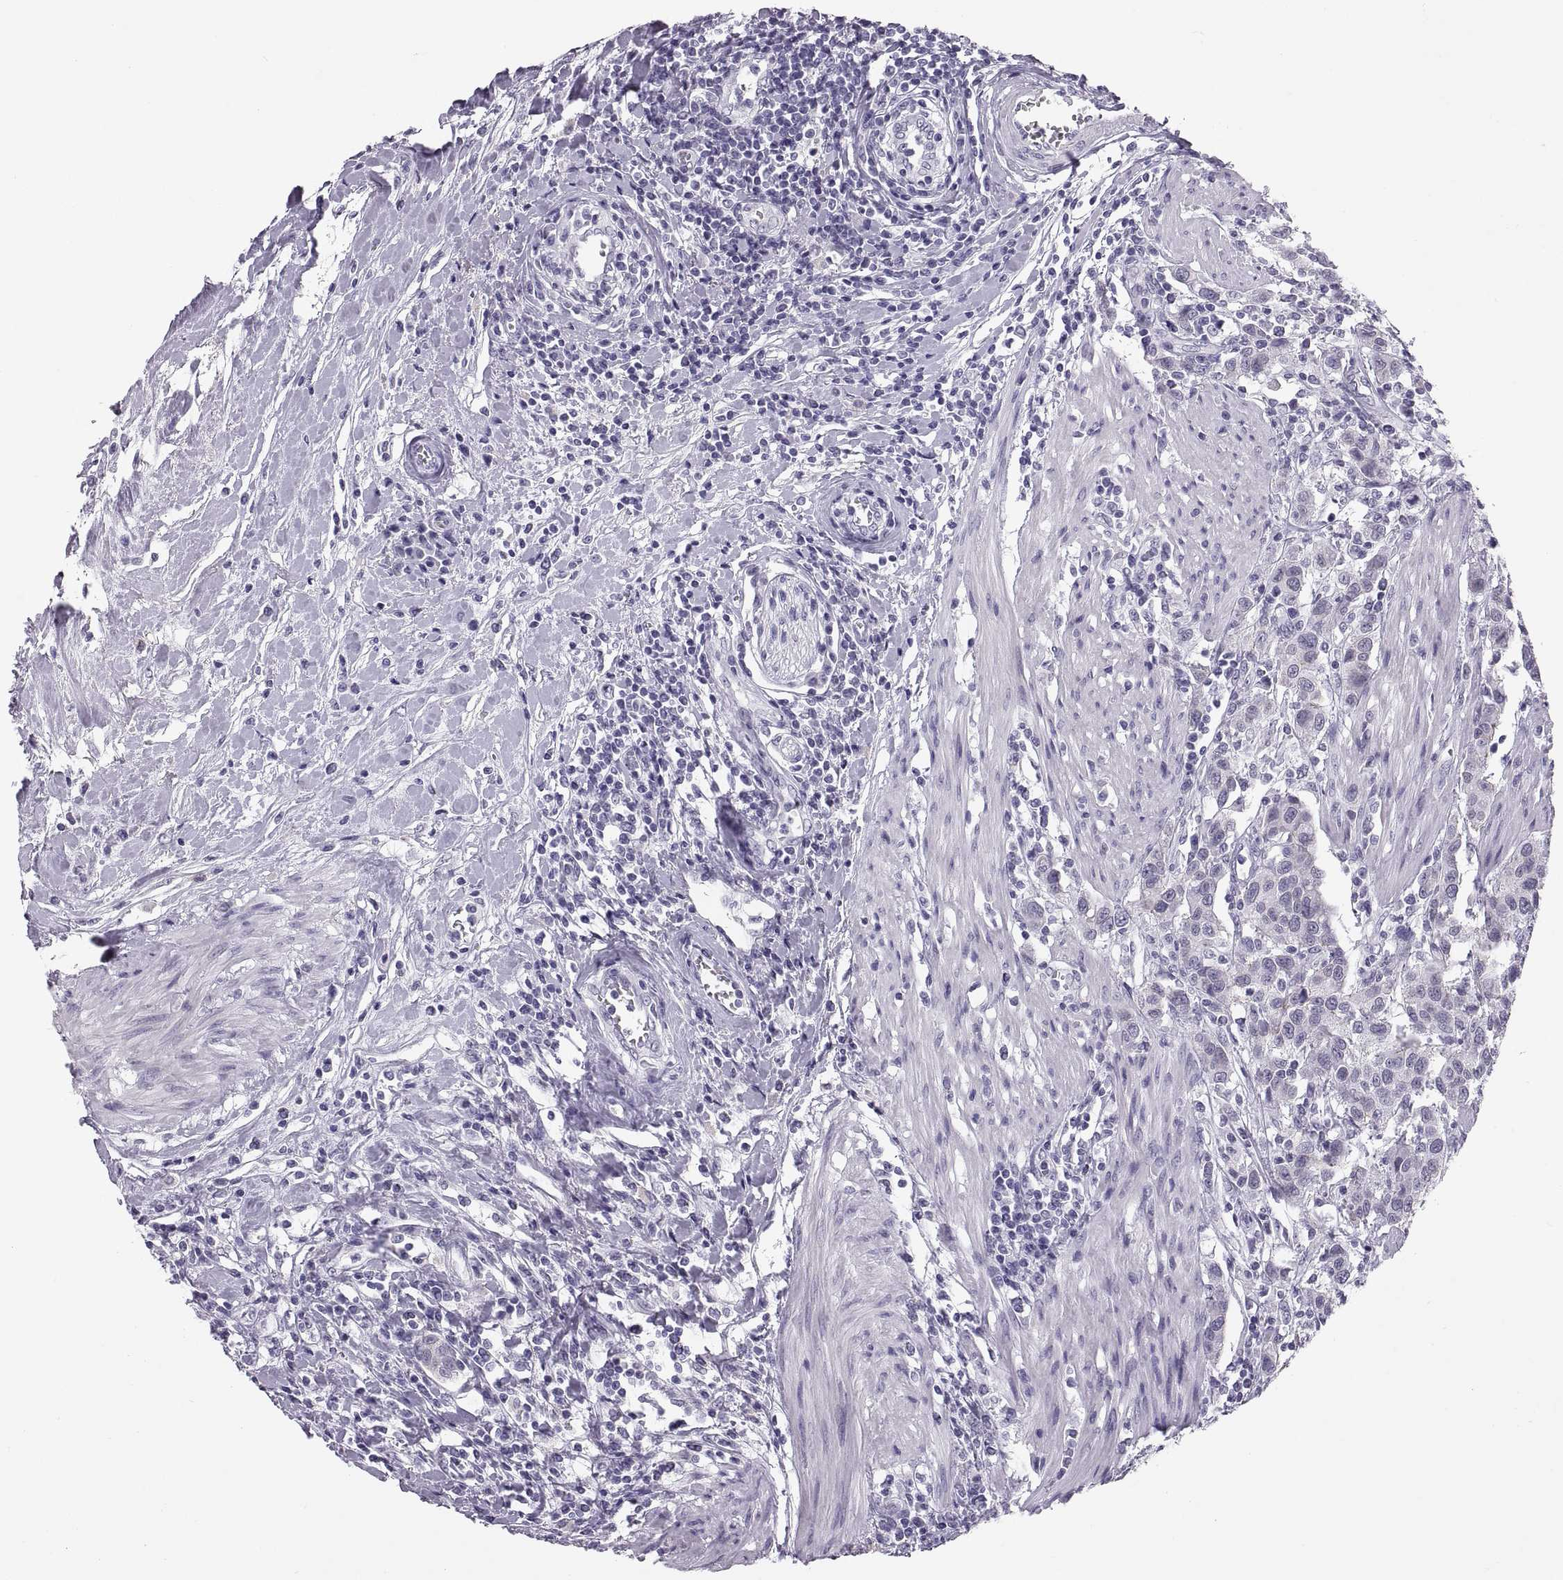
{"staining": {"intensity": "negative", "quantity": "none", "location": "none"}, "tissue": "urothelial cancer", "cell_type": "Tumor cells", "image_type": "cancer", "snomed": [{"axis": "morphology", "description": "Urothelial carcinoma, High grade"}, {"axis": "topography", "description": "Urinary bladder"}], "caption": "Tumor cells are negative for protein expression in human urothelial cancer.", "gene": "QRICH2", "patient": {"sex": "female", "age": 58}}